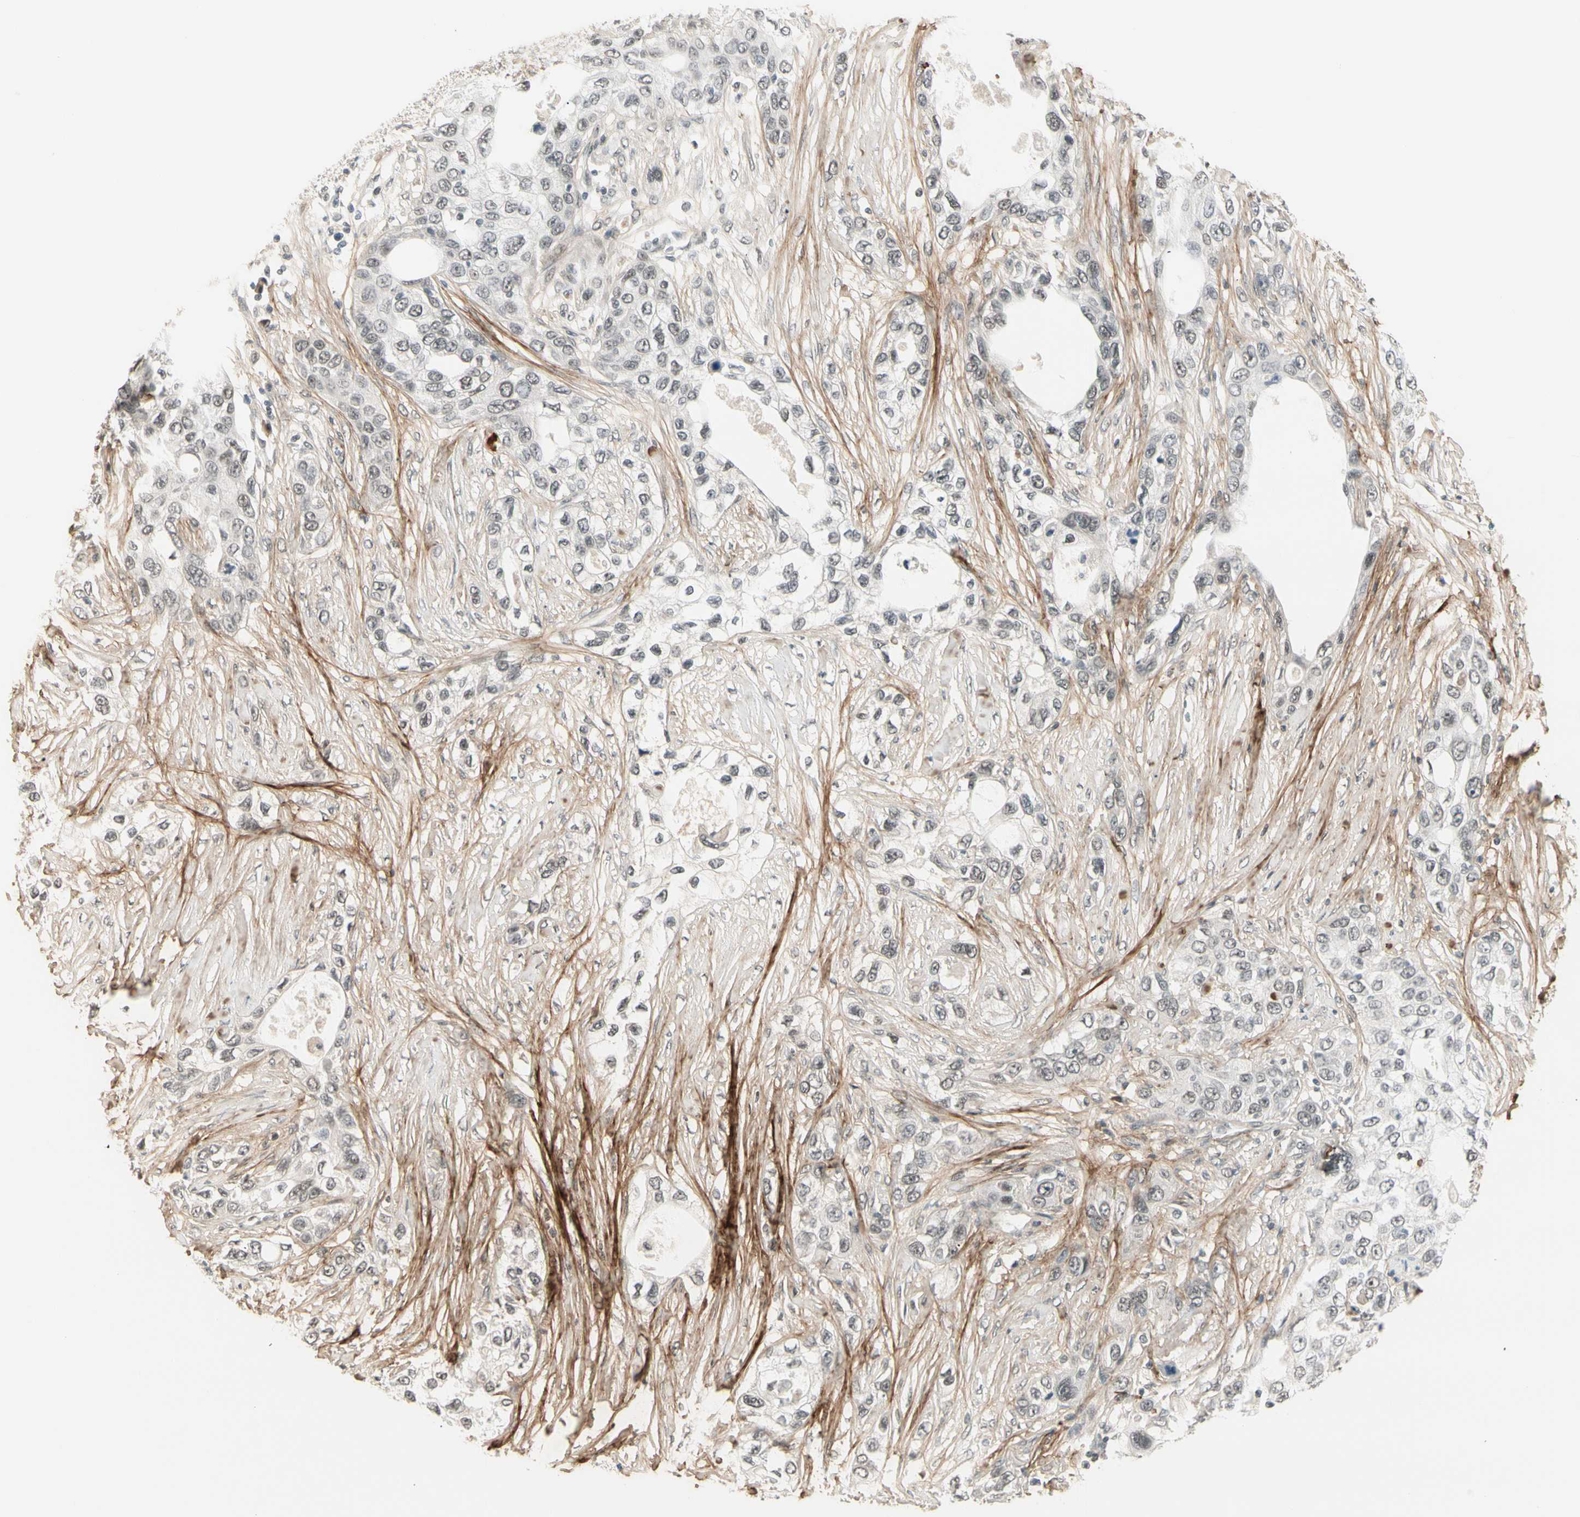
{"staining": {"intensity": "negative", "quantity": "none", "location": "none"}, "tissue": "pancreatic cancer", "cell_type": "Tumor cells", "image_type": "cancer", "snomed": [{"axis": "morphology", "description": "Adenocarcinoma, NOS"}, {"axis": "topography", "description": "Pancreas"}], "caption": "There is no significant staining in tumor cells of adenocarcinoma (pancreatic). (Brightfield microscopy of DAB immunohistochemistry (IHC) at high magnification).", "gene": "ASPN", "patient": {"sex": "female", "age": 70}}